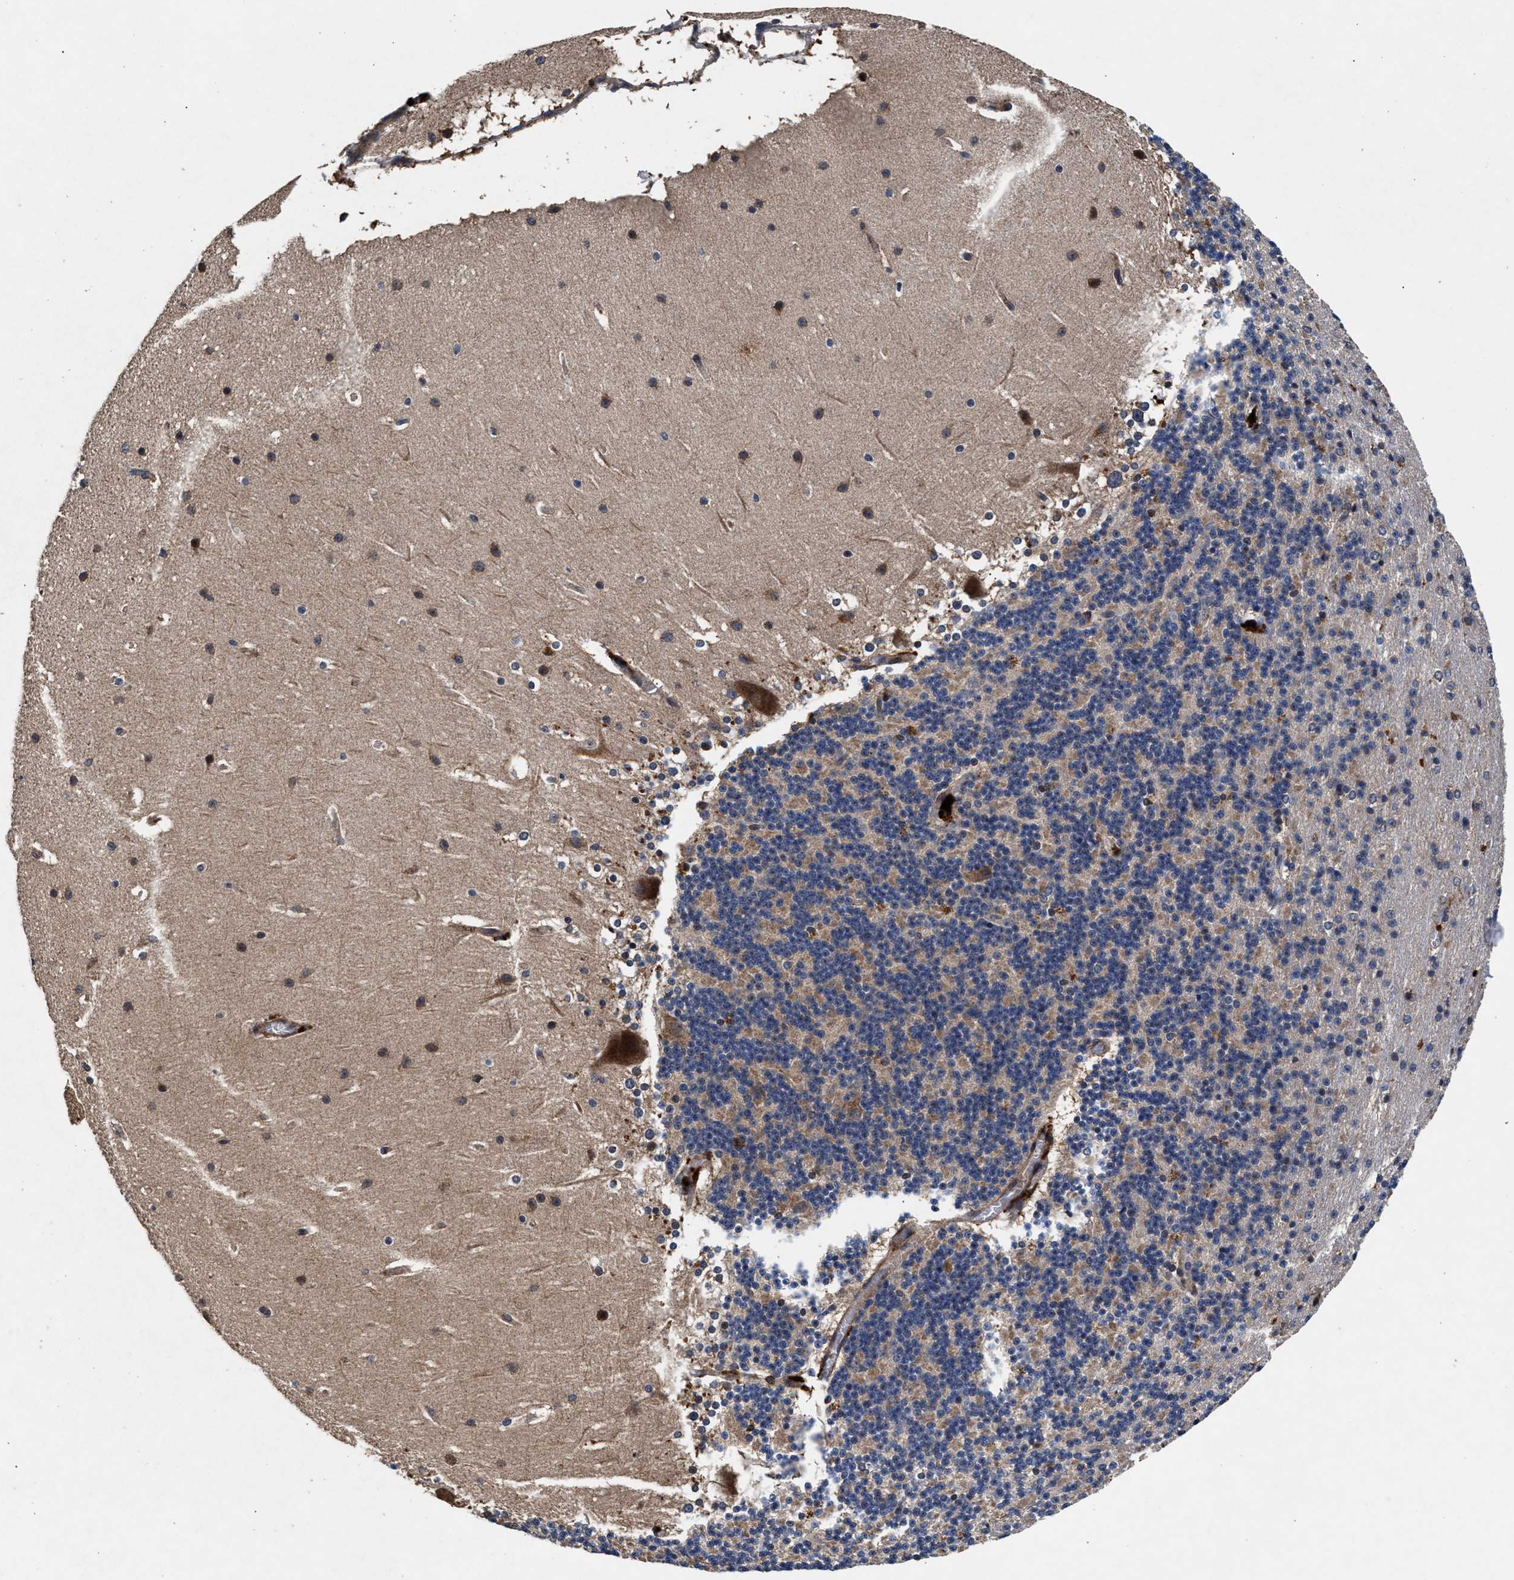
{"staining": {"intensity": "weak", "quantity": "25%-75%", "location": "cytoplasmic/membranous"}, "tissue": "cerebellum", "cell_type": "Cells in granular layer", "image_type": "normal", "snomed": [{"axis": "morphology", "description": "Normal tissue, NOS"}, {"axis": "topography", "description": "Cerebellum"}], "caption": "Immunohistochemistry (IHC) image of benign cerebellum stained for a protein (brown), which displays low levels of weak cytoplasmic/membranous positivity in about 25%-75% of cells in granular layer.", "gene": "NFKB2", "patient": {"sex": "female", "age": 19}}